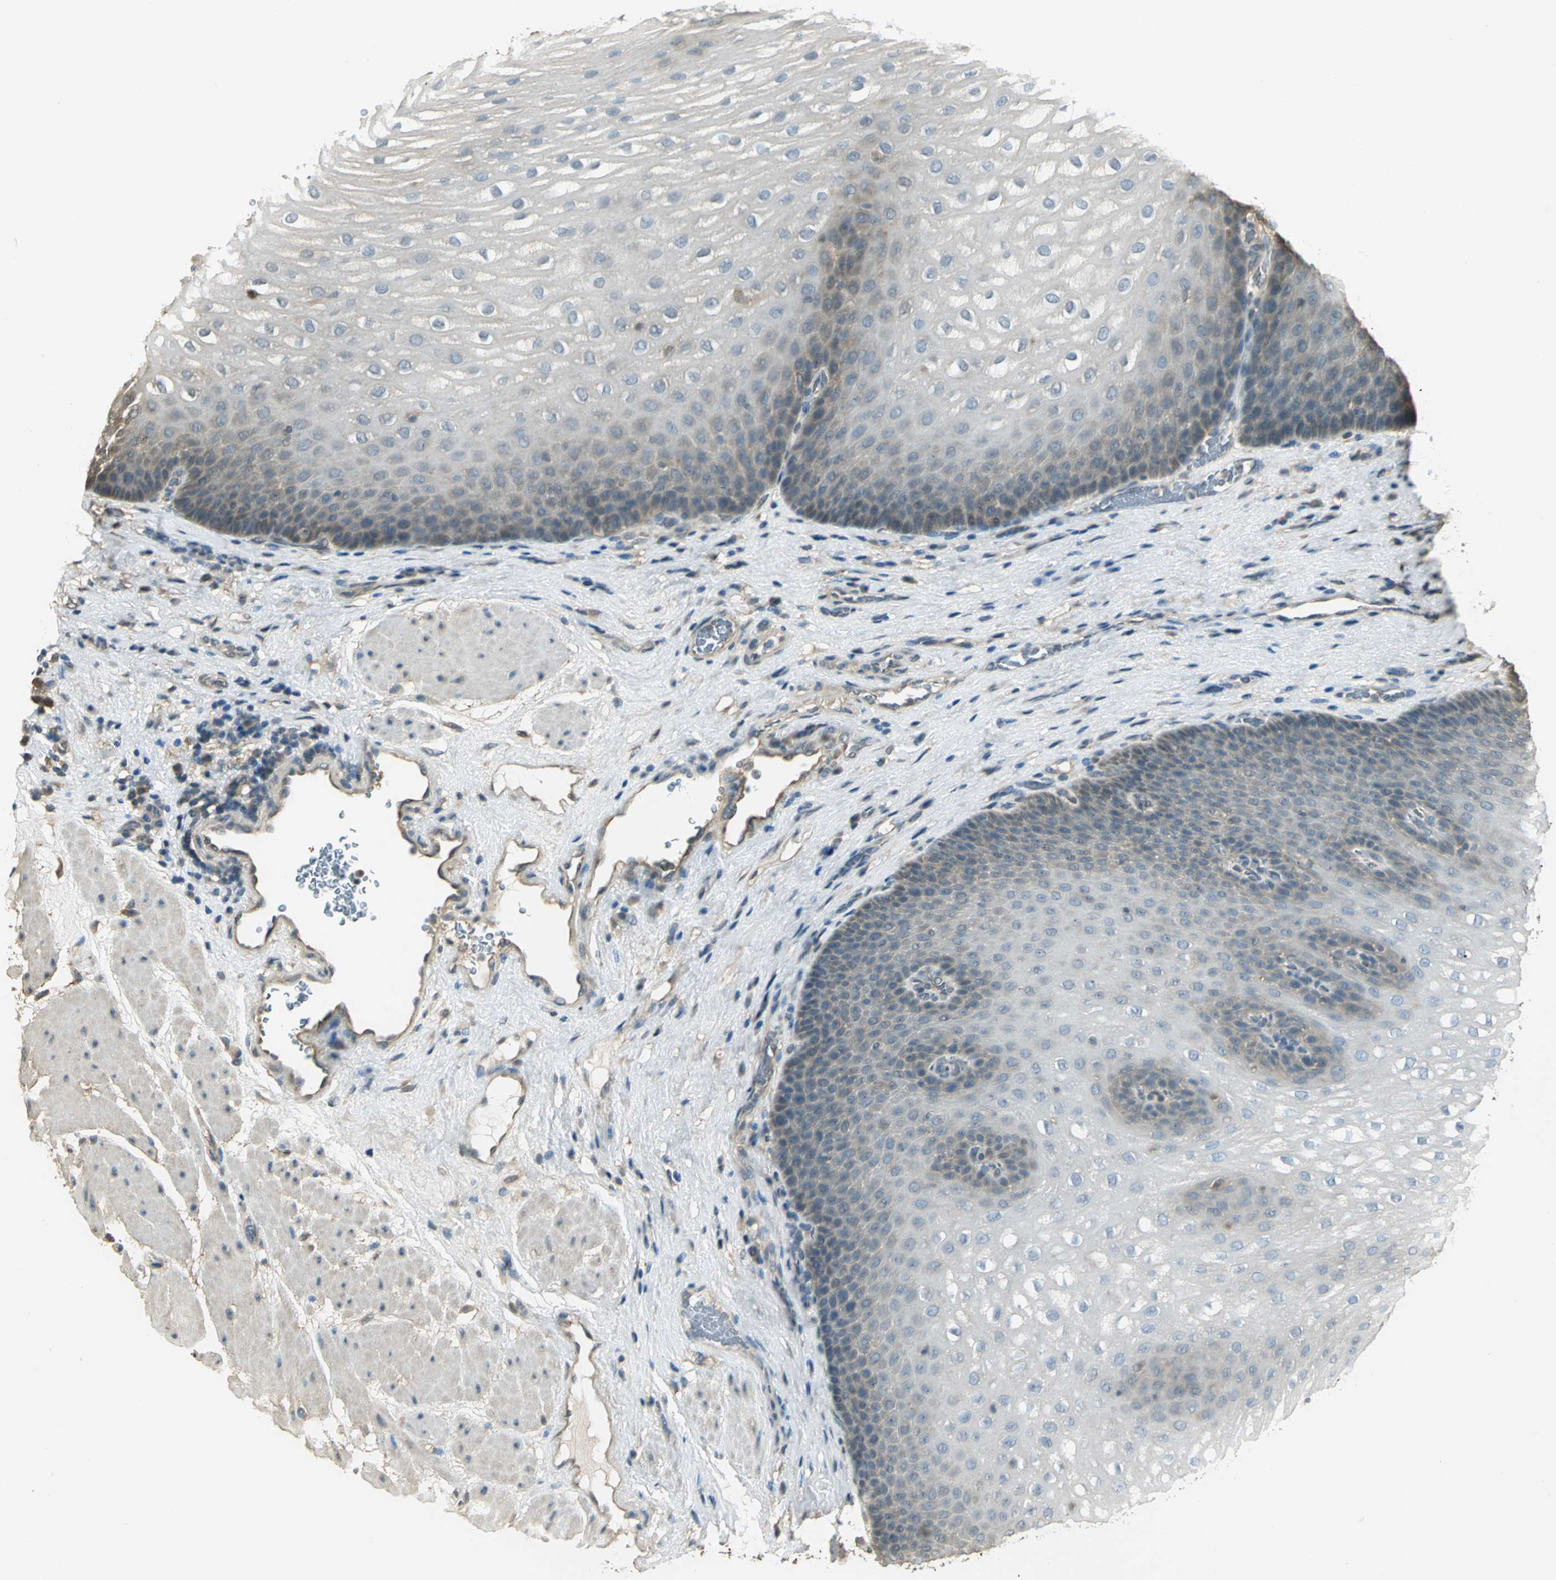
{"staining": {"intensity": "moderate", "quantity": "<25%", "location": "cytoplasmic/membranous"}, "tissue": "esophagus", "cell_type": "Squamous epithelial cells", "image_type": "normal", "snomed": [{"axis": "morphology", "description": "Normal tissue, NOS"}, {"axis": "topography", "description": "Esophagus"}], "caption": "Squamous epithelial cells exhibit low levels of moderate cytoplasmic/membranous positivity in about <25% of cells in normal human esophagus.", "gene": "PARK7", "patient": {"sex": "male", "age": 48}}